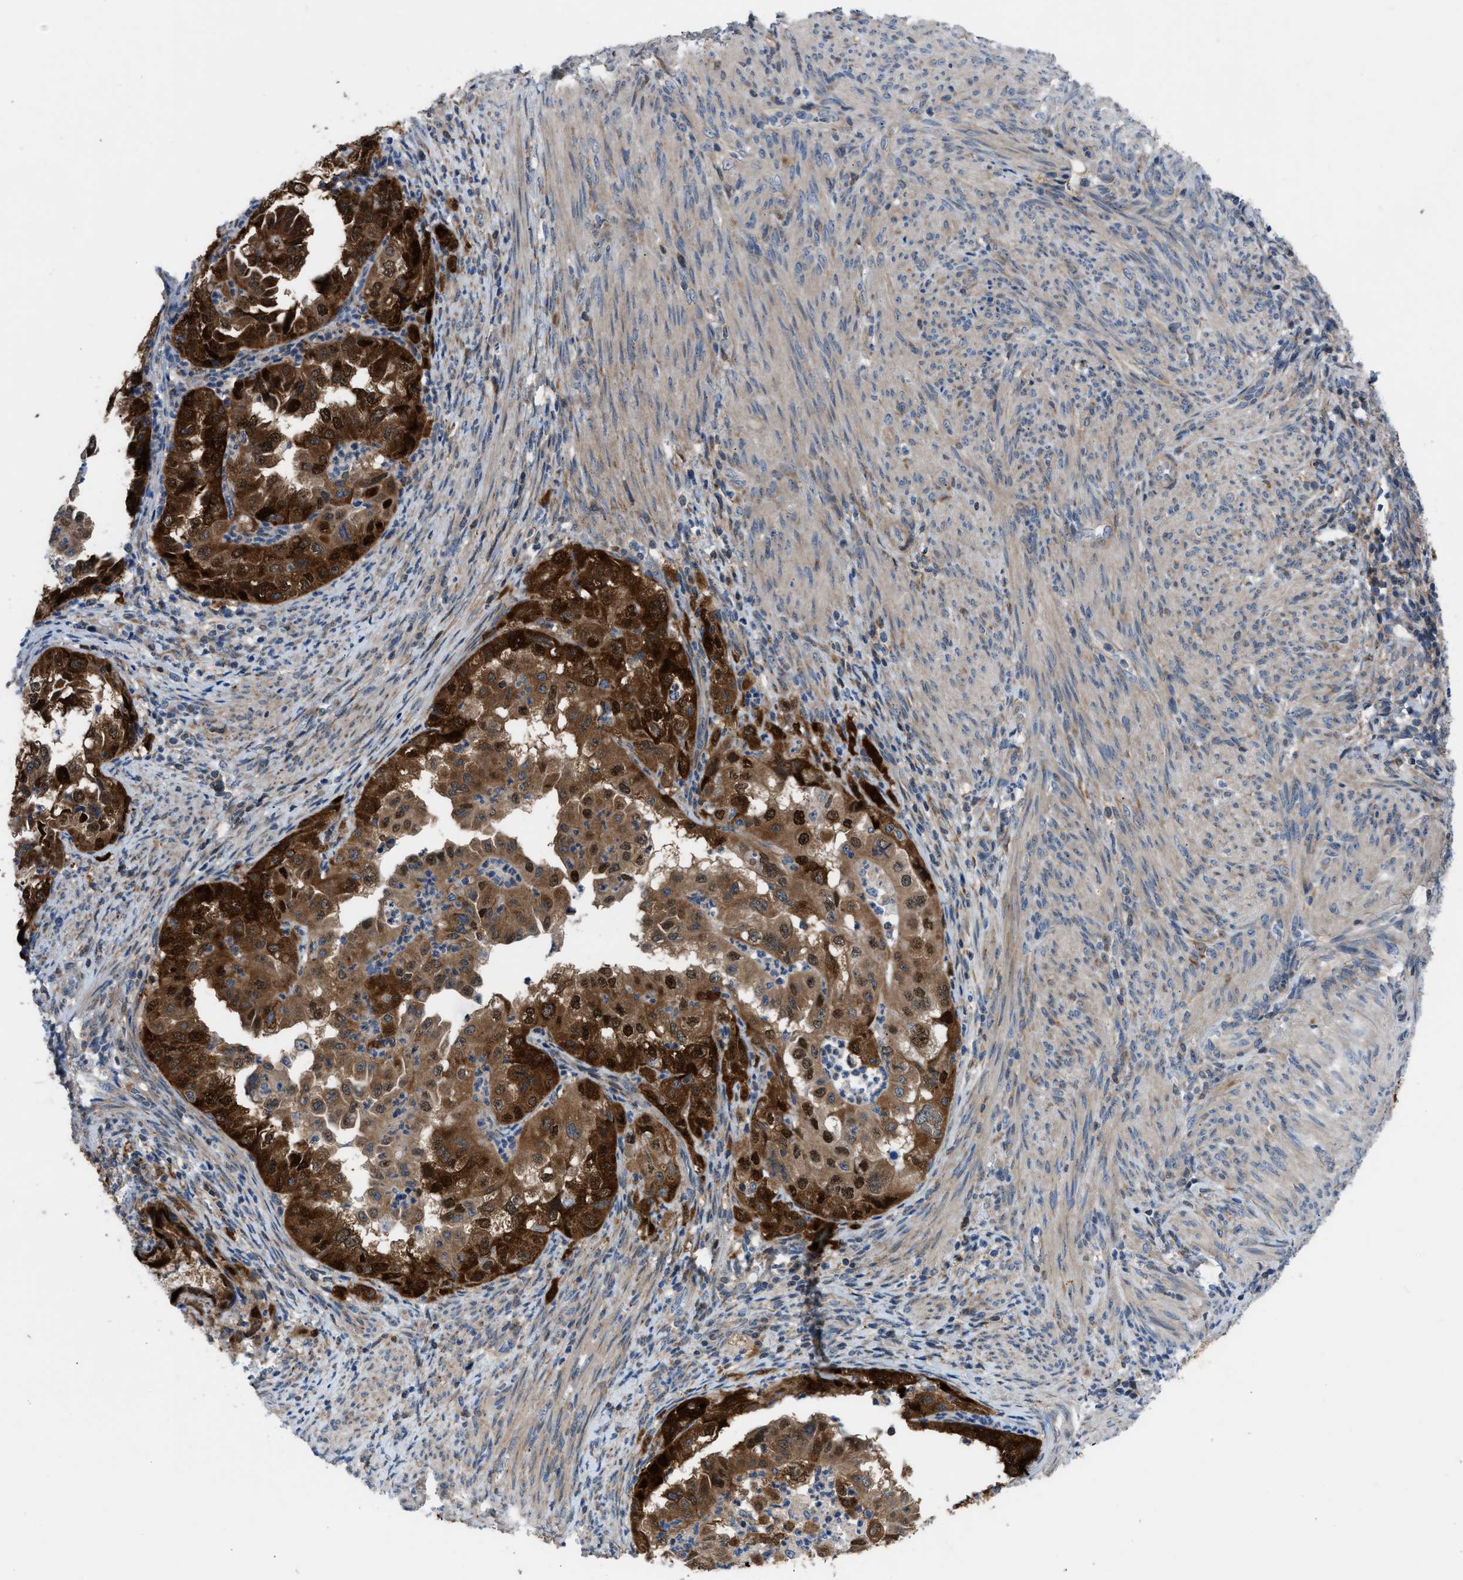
{"staining": {"intensity": "strong", "quantity": ">75%", "location": "cytoplasmic/membranous,nuclear"}, "tissue": "endometrial cancer", "cell_type": "Tumor cells", "image_type": "cancer", "snomed": [{"axis": "morphology", "description": "Adenocarcinoma, NOS"}, {"axis": "topography", "description": "Endometrium"}], "caption": "Protein expression analysis of human adenocarcinoma (endometrial) reveals strong cytoplasmic/membranous and nuclear expression in about >75% of tumor cells.", "gene": "TMEM45B", "patient": {"sex": "female", "age": 85}}